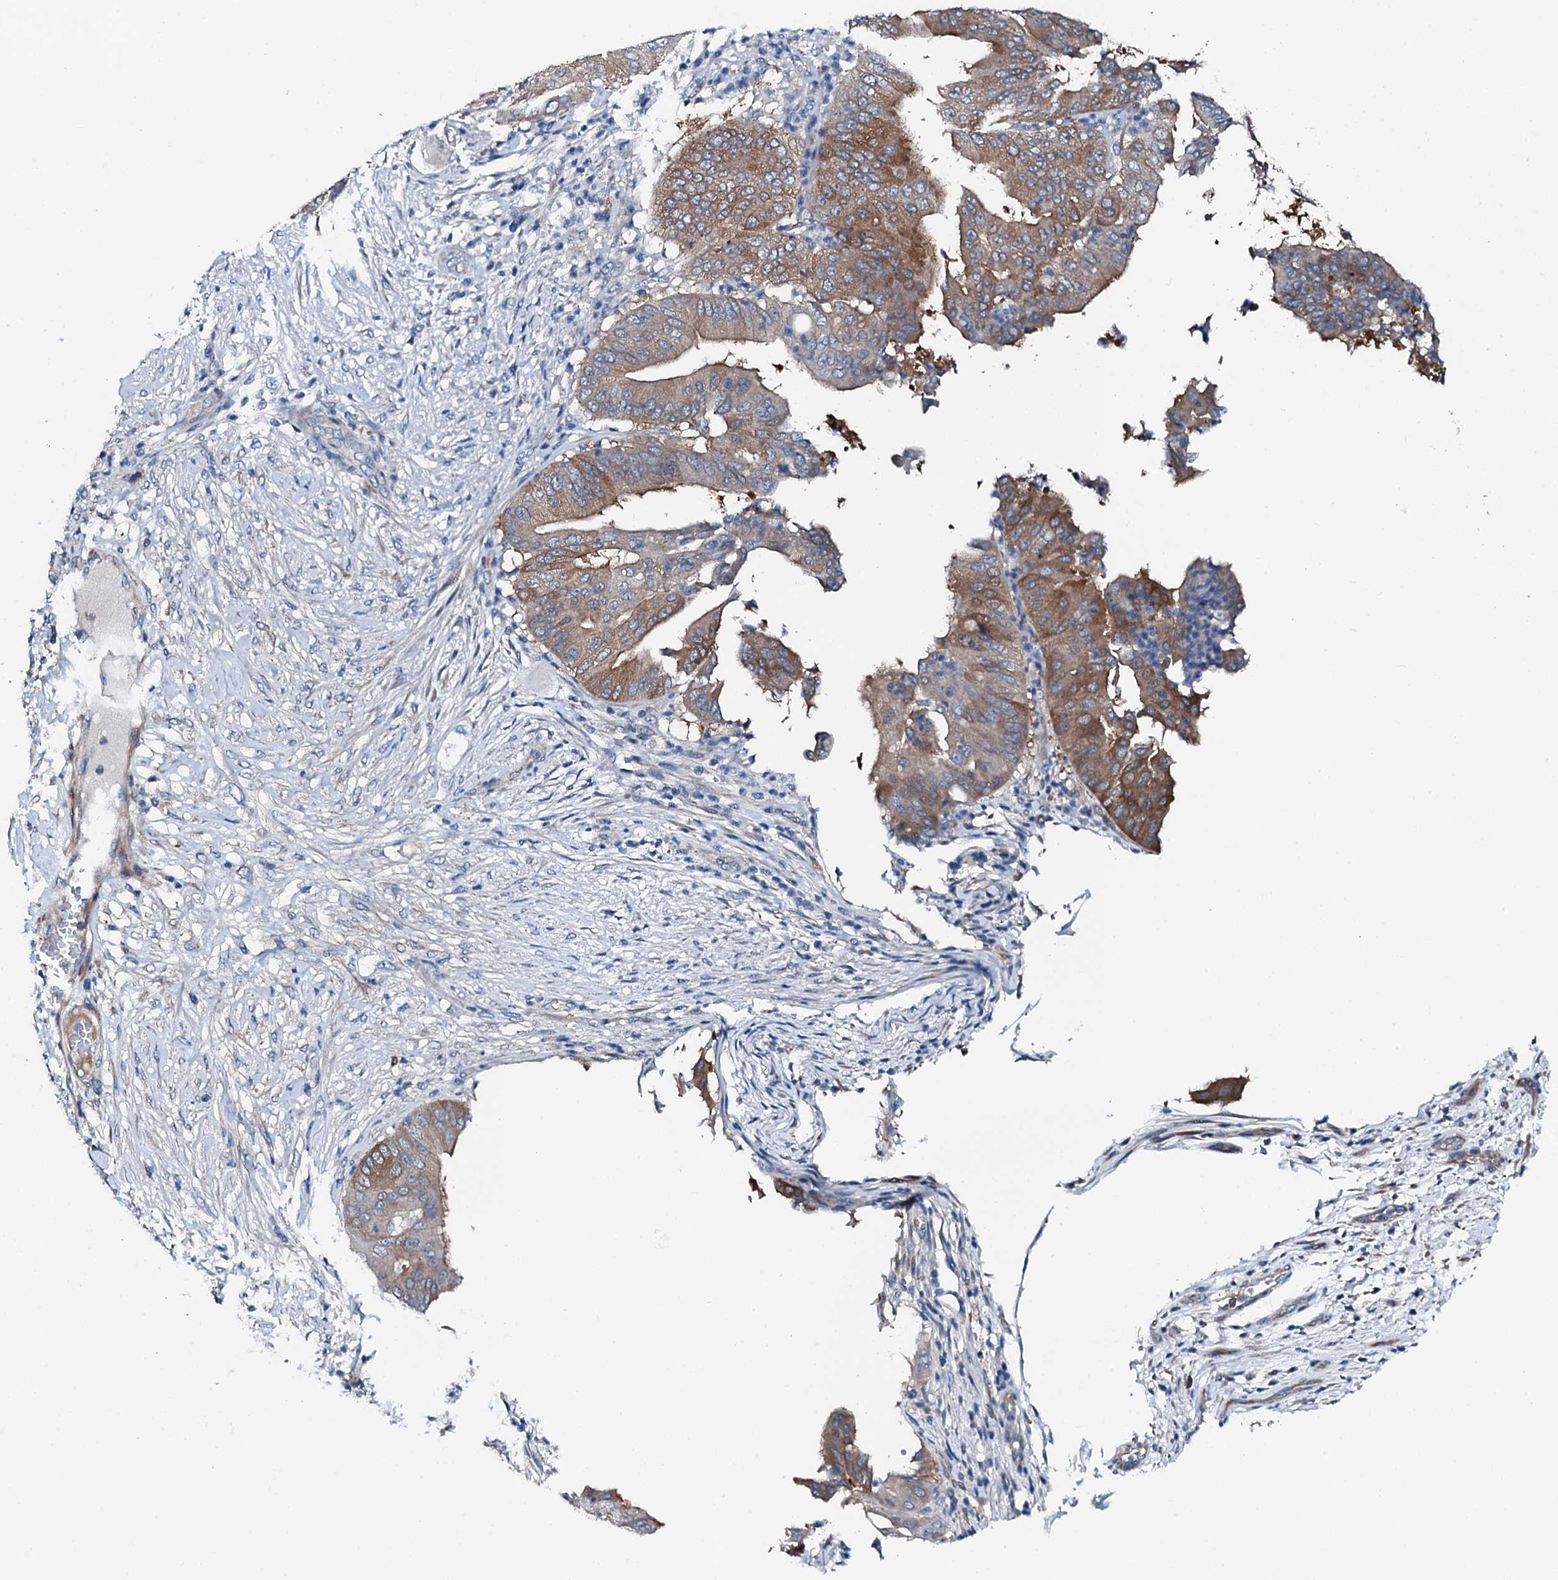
{"staining": {"intensity": "moderate", "quantity": "25%-75%", "location": "cytoplasmic/membranous"}, "tissue": "pancreatic cancer", "cell_type": "Tumor cells", "image_type": "cancer", "snomed": [{"axis": "morphology", "description": "Adenocarcinoma, NOS"}, {"axis": "topography", "description": "Pancreas"}], "caption": "Moderate cytoplasmic/membranous protein expression is seen in about 25%-75% of tumor cells in pancreatic adenocarcinoma. (DAB (3,3'-diaminobenzidine) IHC, brown staining for protein, blue staining for nuclei).", "gene": "GFOD2", "patient": {"sex": "female", "age": 77}}